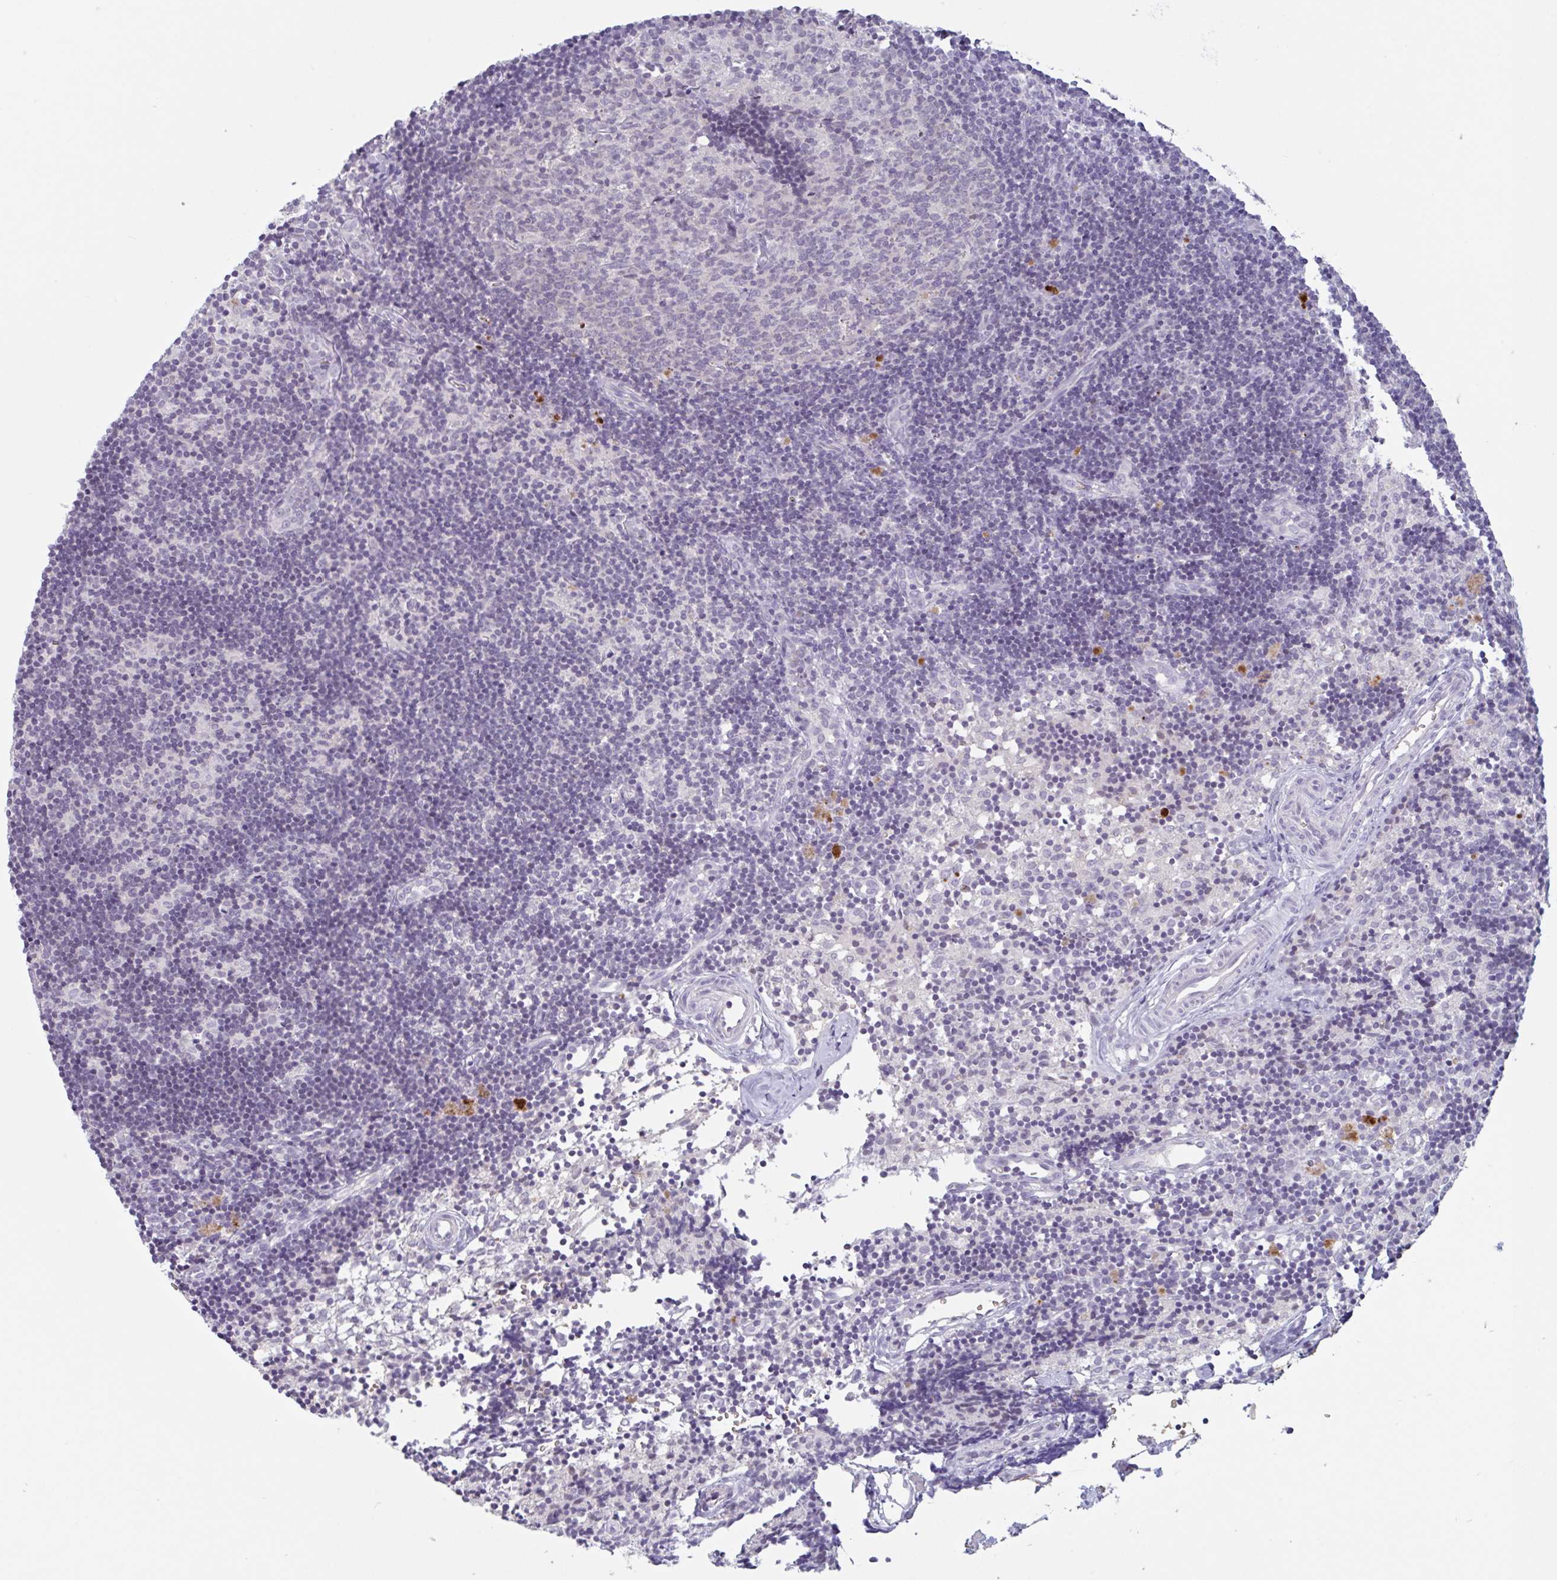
{"staining": {"intensity": "negative", "quantity": "none", "location": "none"}, "tissue": "lymph node", "cell_type": "Germinal center cells", "image_type": "normal", "snomed": [{"axis": "morphology", "description": "Normal tissue, NOS"}, {"axis": "topography", "description": "Lymph node"}], "caption": "An immunohistochemistry (IHC) image of normal lymph node is shown. There is no staining in germinal center cells of lymph node.", "gene": "RHAG", "patient": {"sex": "female", "age": 31}}